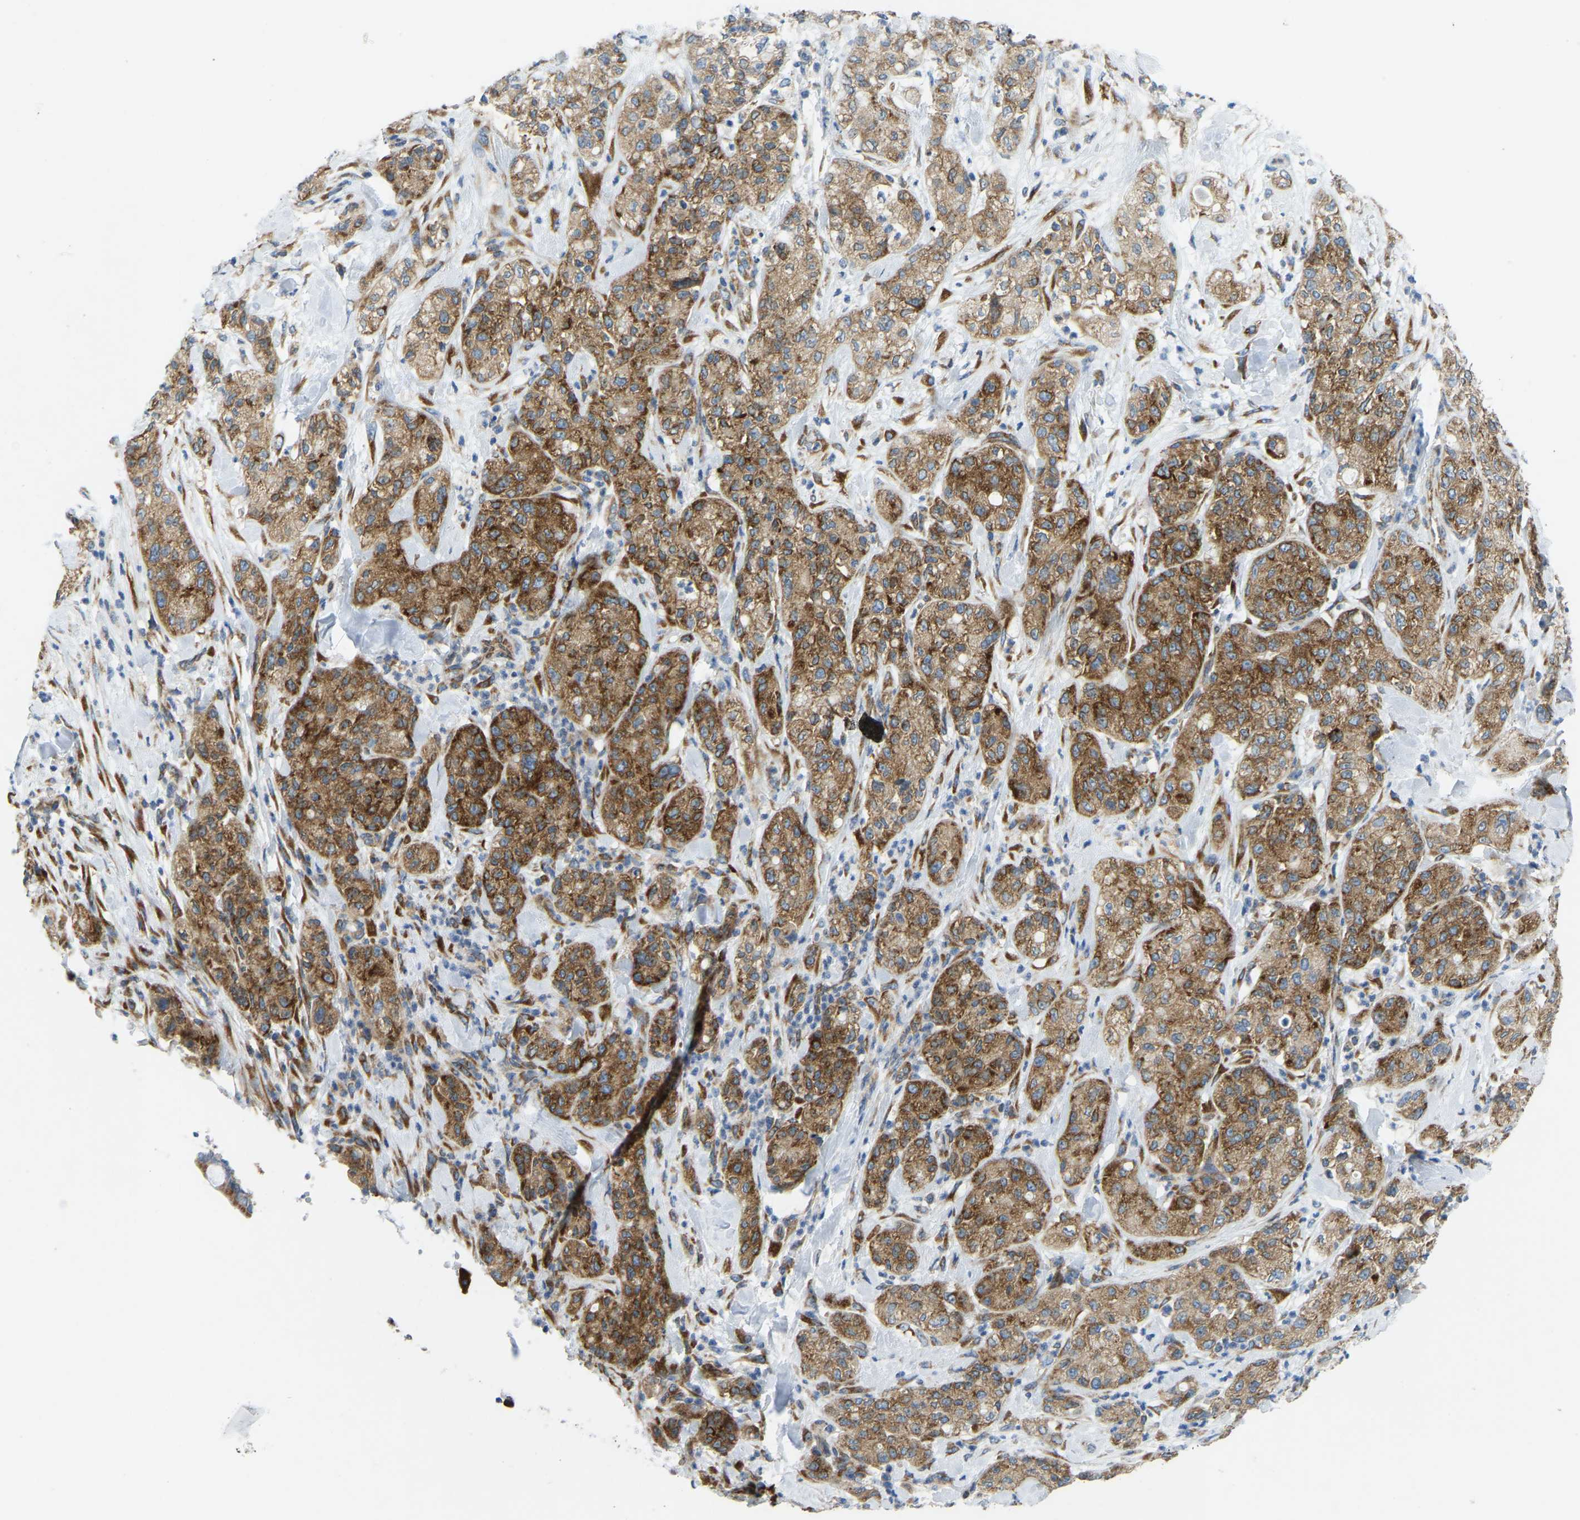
{"staining": {"intensity": "strong", "quantity": ">75%", "location": "cytoplasmic/membranous"}, "tissue": "pancreatic cancer", "cell_type": "Tumor cells", "image_type": "cancer", "snomed": [{"axis": "morphology", "description": "Adenocarcinoma, NOS"}, {"axis": "topography", "description": "Pancreas"}], "caption": "This image reveals immunohistochemistry (IHC) staining of human adenocarcinoma (pancreatic), with high strong cytoplasmic/membranous staining in approximately >75% of tumor cells.", "gene": "SND1", "patient": {"sex": "female", "age": 78}}